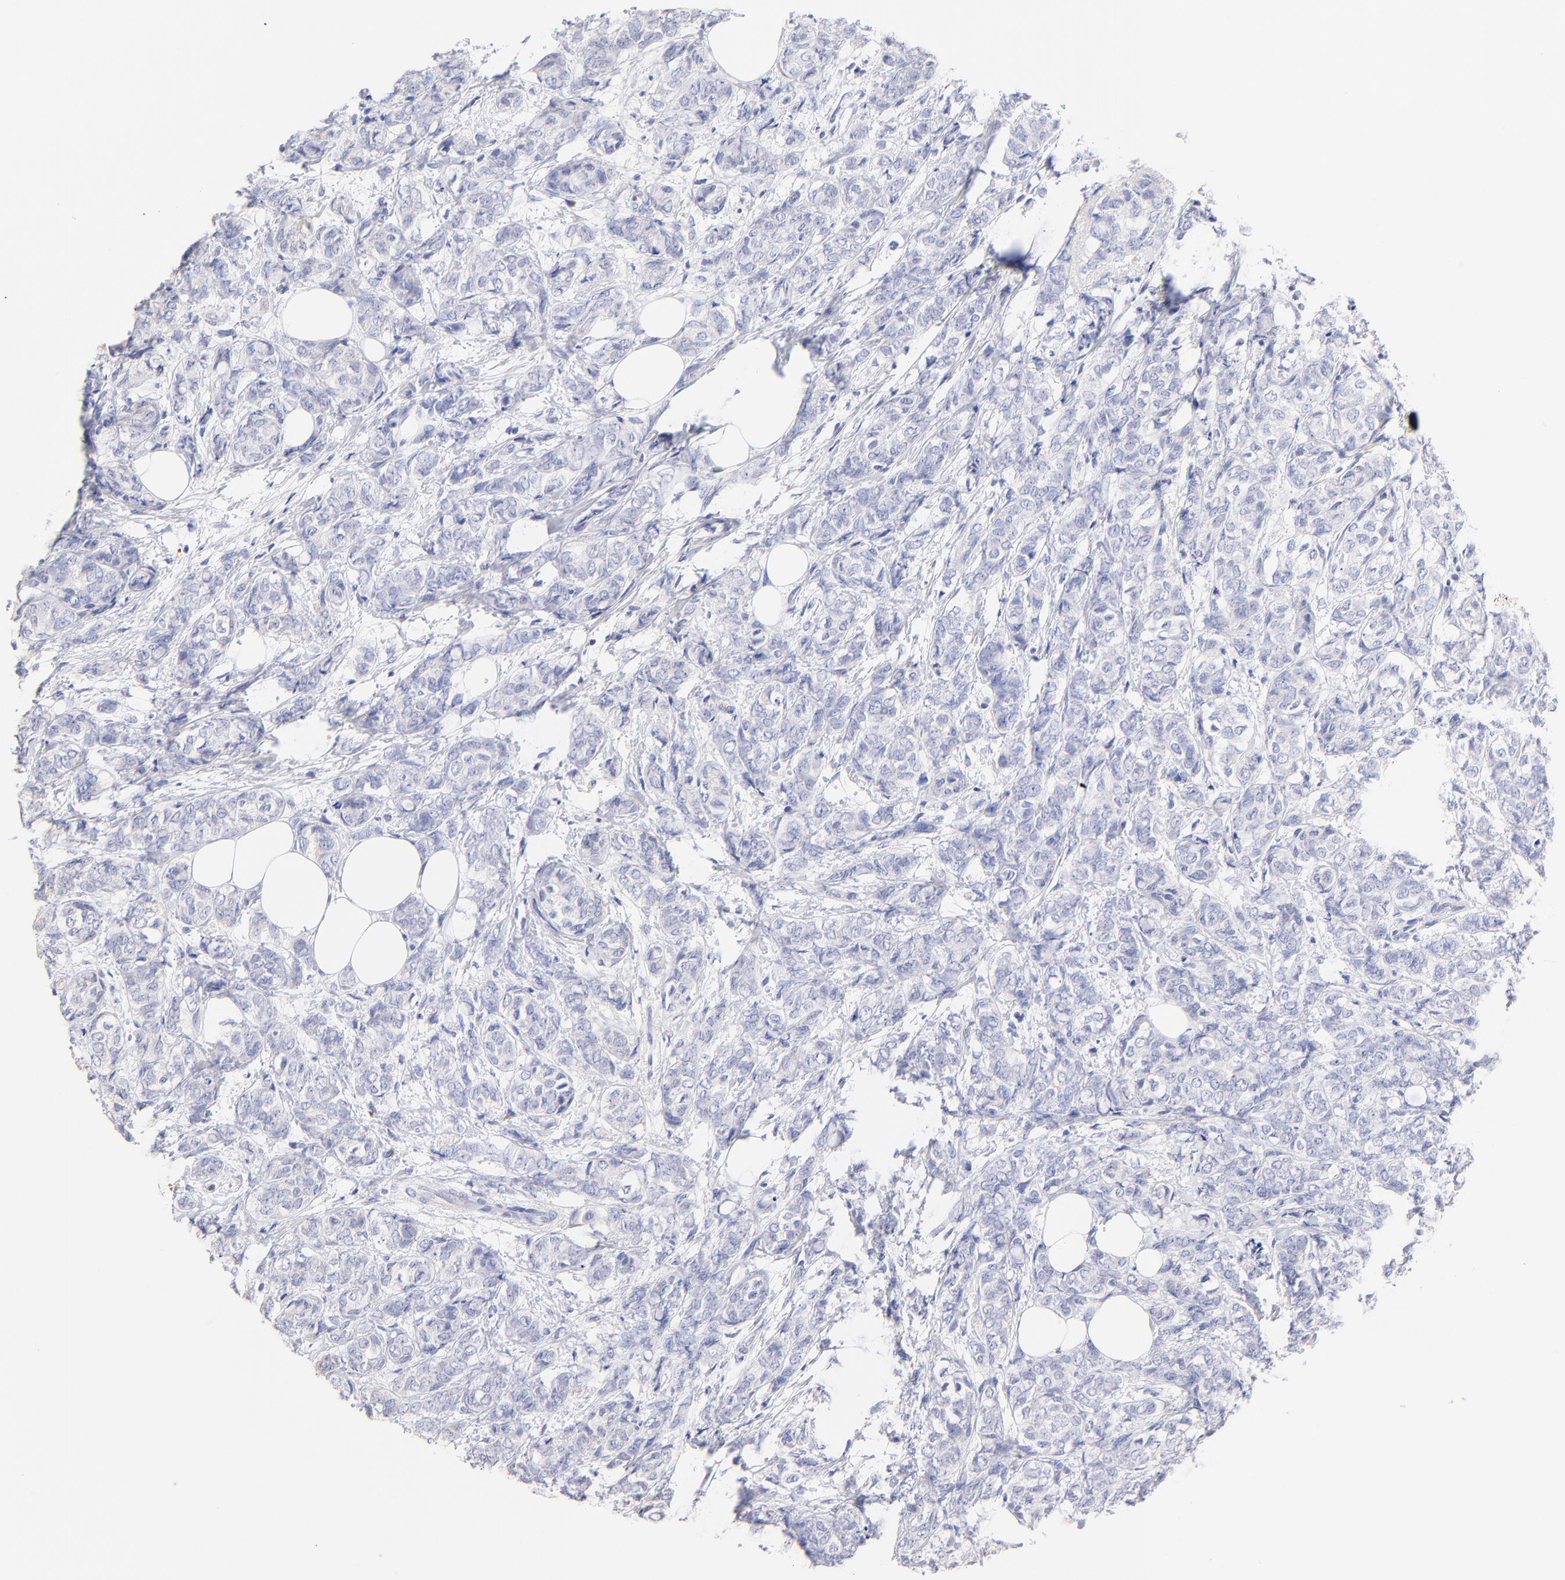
{"staining": {"intensity": "negative", "quantity": "none", "location": "none"}, "tissue": "breast cancer", "cell_type": "Tumor cells", "image_type": "cancer", "snomed": [{"axis": "morphology", "description": "Lobular carcinoma"}, {"axis": "topography", "description": "Breast"}], "caption": "Immunohistochemistry micrograph of lobular carcinoma (breast) stained for a protein (brown), which displays no expression in tumor cells.", "gene": "ASB9", "patient": {"sex": "female", "age": 60}}